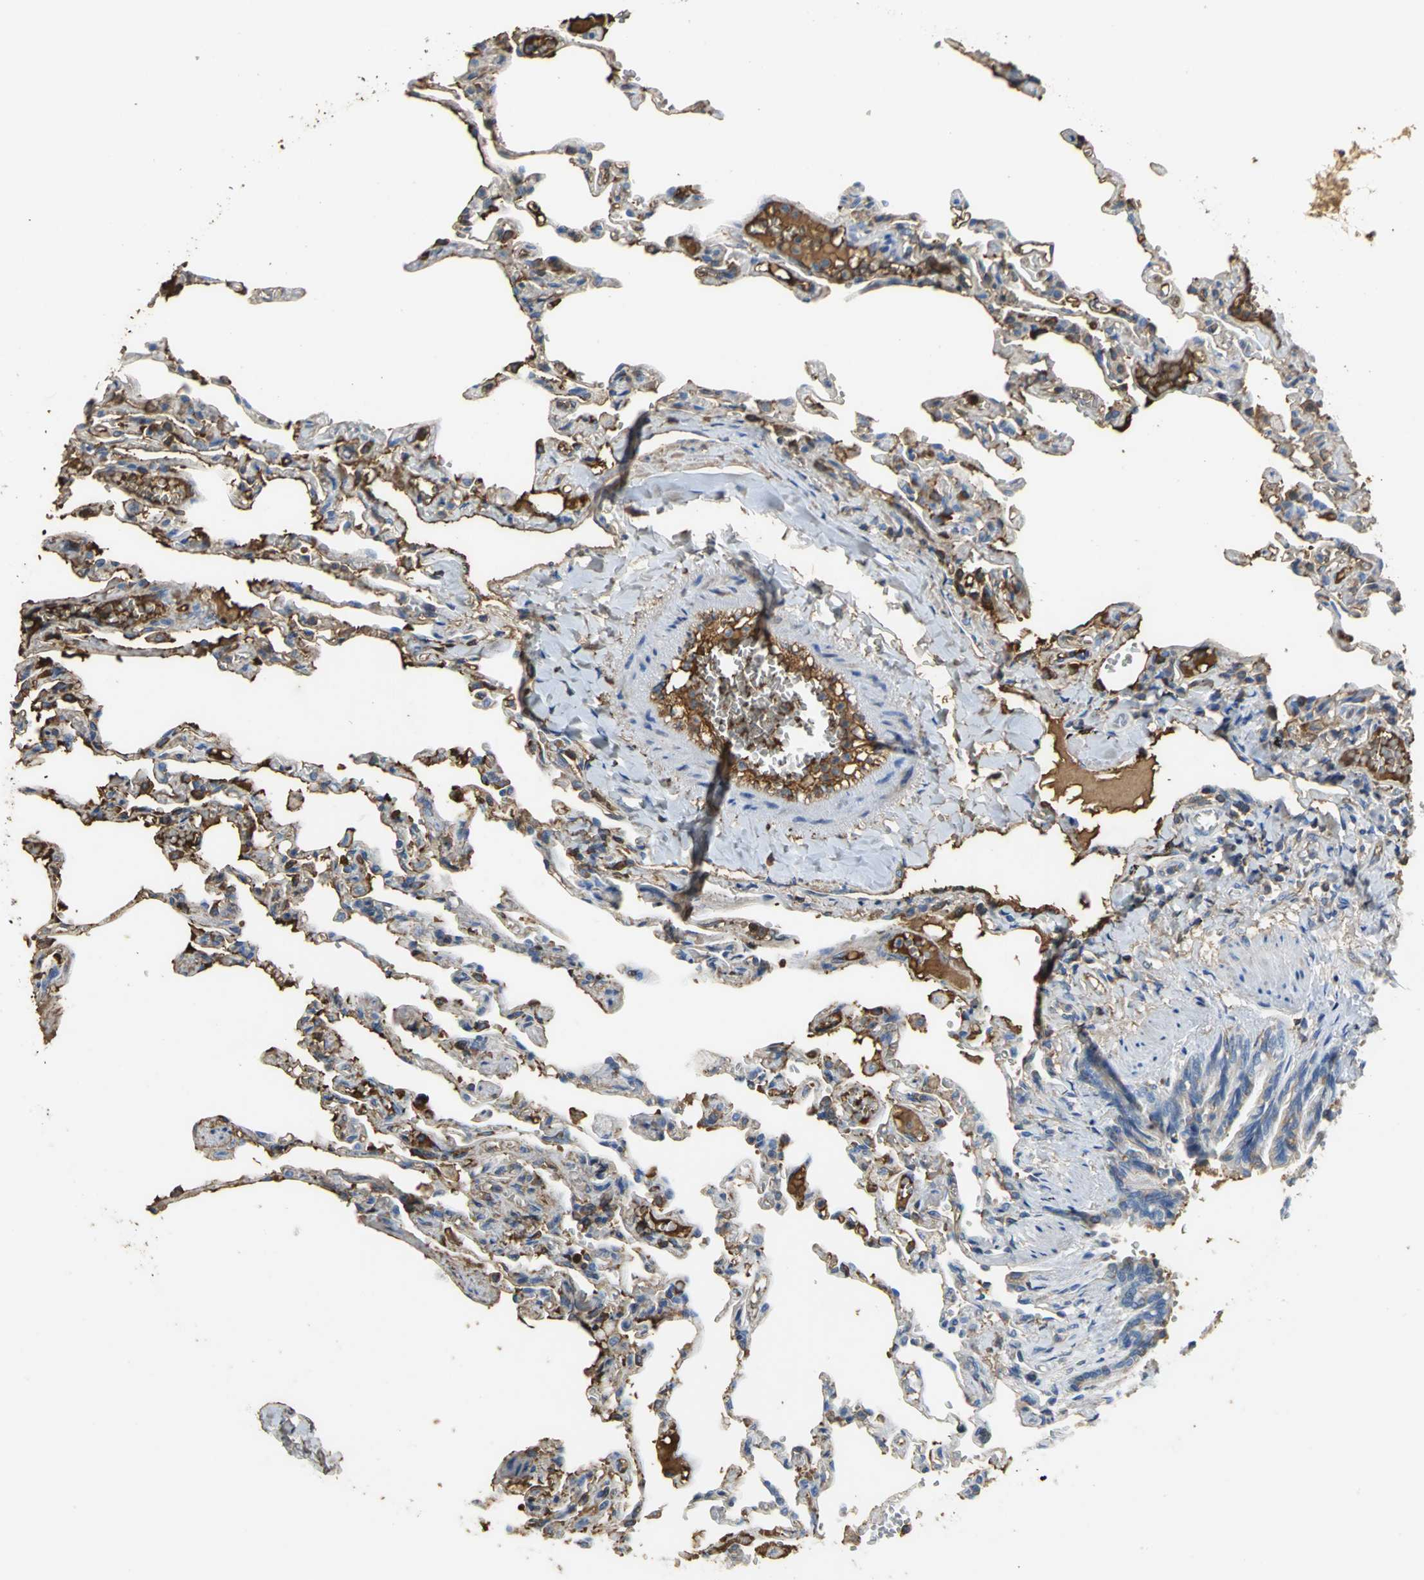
{"staining": {"intensity": "moderate", "quantity": "25%-75%", "location": "cytoplasmic/membranous"}, "tissue": "lung", "cell_type": "Alveolar cells", "image_type": "normal", "snomed": [{"axis": "morphology", "description": "Normal tissue, NOS"}, {"axis": "topography", "description": "Lung"}], "caption": "High-power microscopy captured an immunohistochemistry (IHC) micrograph of normal lung, revealing moderate cytoplasmic/membranous expression in approximately 25%-75% of alveolar cells.", "gene": "GYG2", "patient": {"sex": "male", "age": 21}}